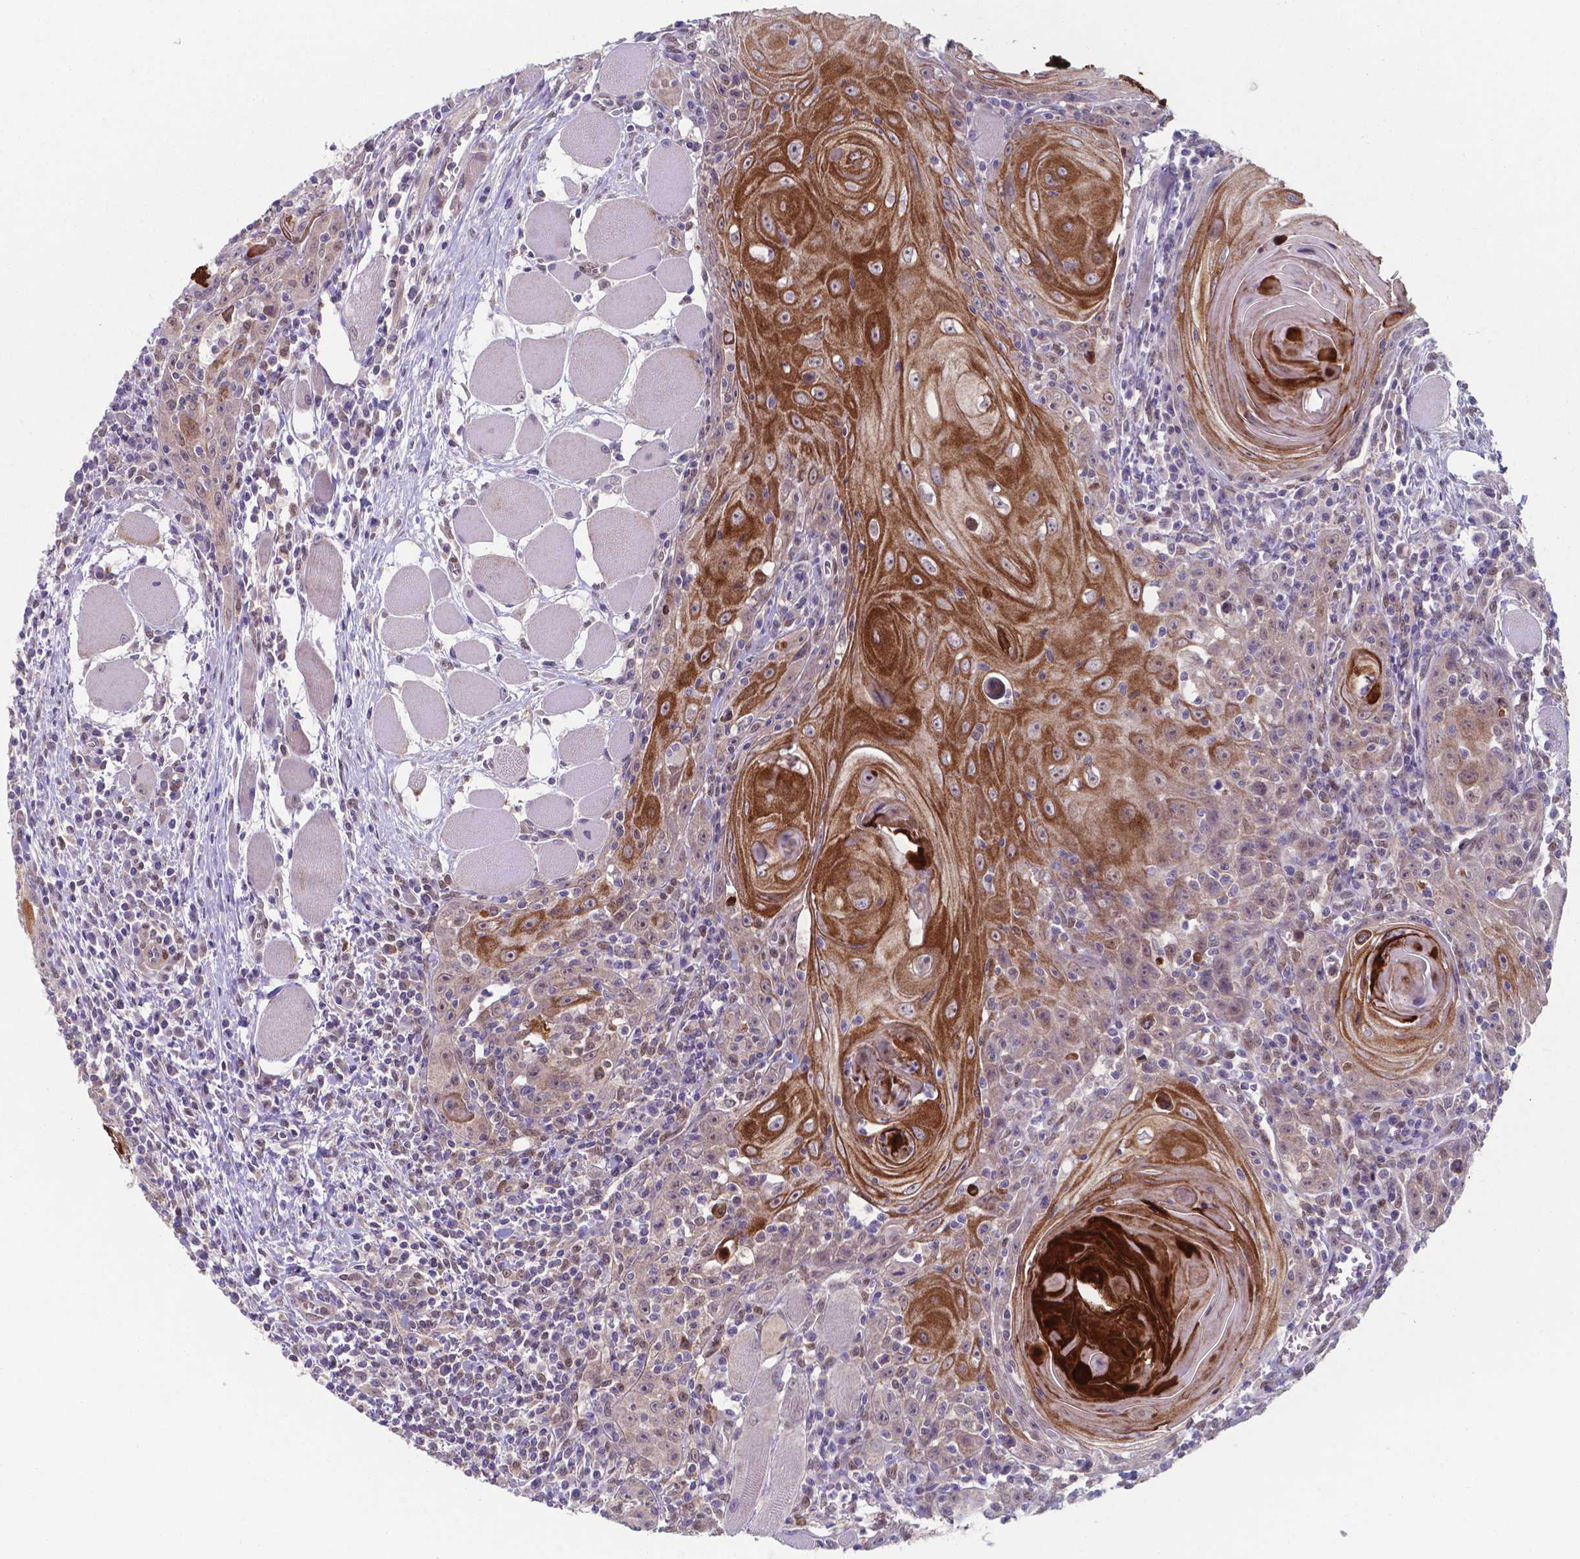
{"staining": {"intensity": "moderate", "quantity": ">75%", "location": "cytoplasmic/membranous"}, "tissue": "head and neck cancer", "cell_type": "Tumor cells", "image_type": "cancer", "snomed": [{"axis": "morphology", "description": "Normal tissue, NOS"}, {"axis": "morphology", "description": "Squamous cell carcinoma, NOS"}, {"axis": "topography", "description": "Oral tissue"}, {"axis": "topography", "description": "Head-Neck"}], "caption": "Immunohistochemical staining of head and neck cancer reveals medium levels of moderate cytoplasmic/membranous protein positivity in approximately >75% of tumor cells.", "gene": "UBE2E2", "patient": {"sex": "male", "age": 52}}